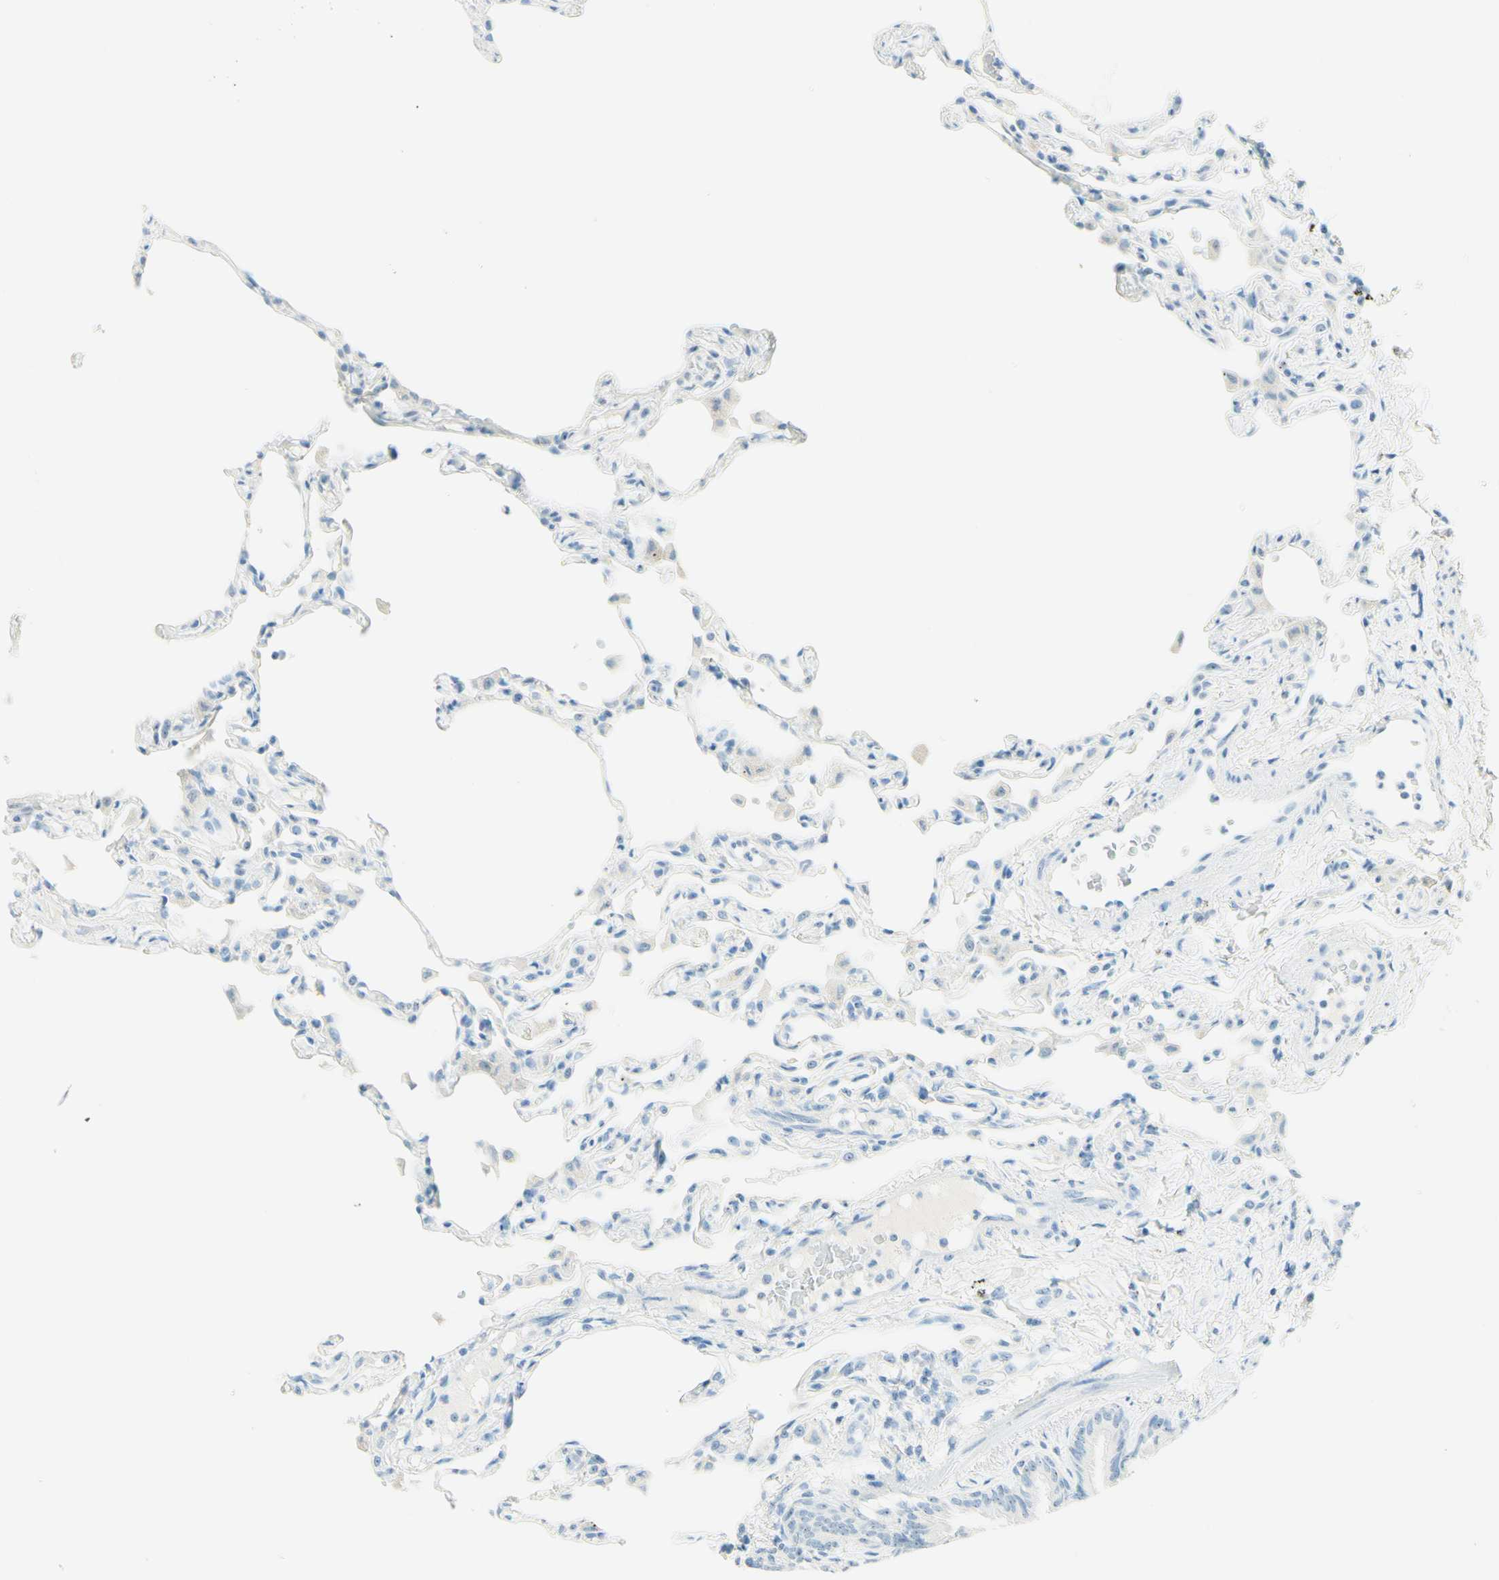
{"staining": {"intensity": "negative", "quantity": "none", "location": "none"}, "tissue": "lung", "cell_type": "Alveolar cells", "image_type": "normal", "snomed": [{"axis": "morphology", "description": "Normal tissue, NOS"}, {"axis": "topography", "description": "Lung"}], "caption": "IHC image of benign lung: lung stained with DAB shows no significant protein staining in alveolar cells.", "gene": "FMR1NB", "patient": {"sex": "female", "age": 49}}